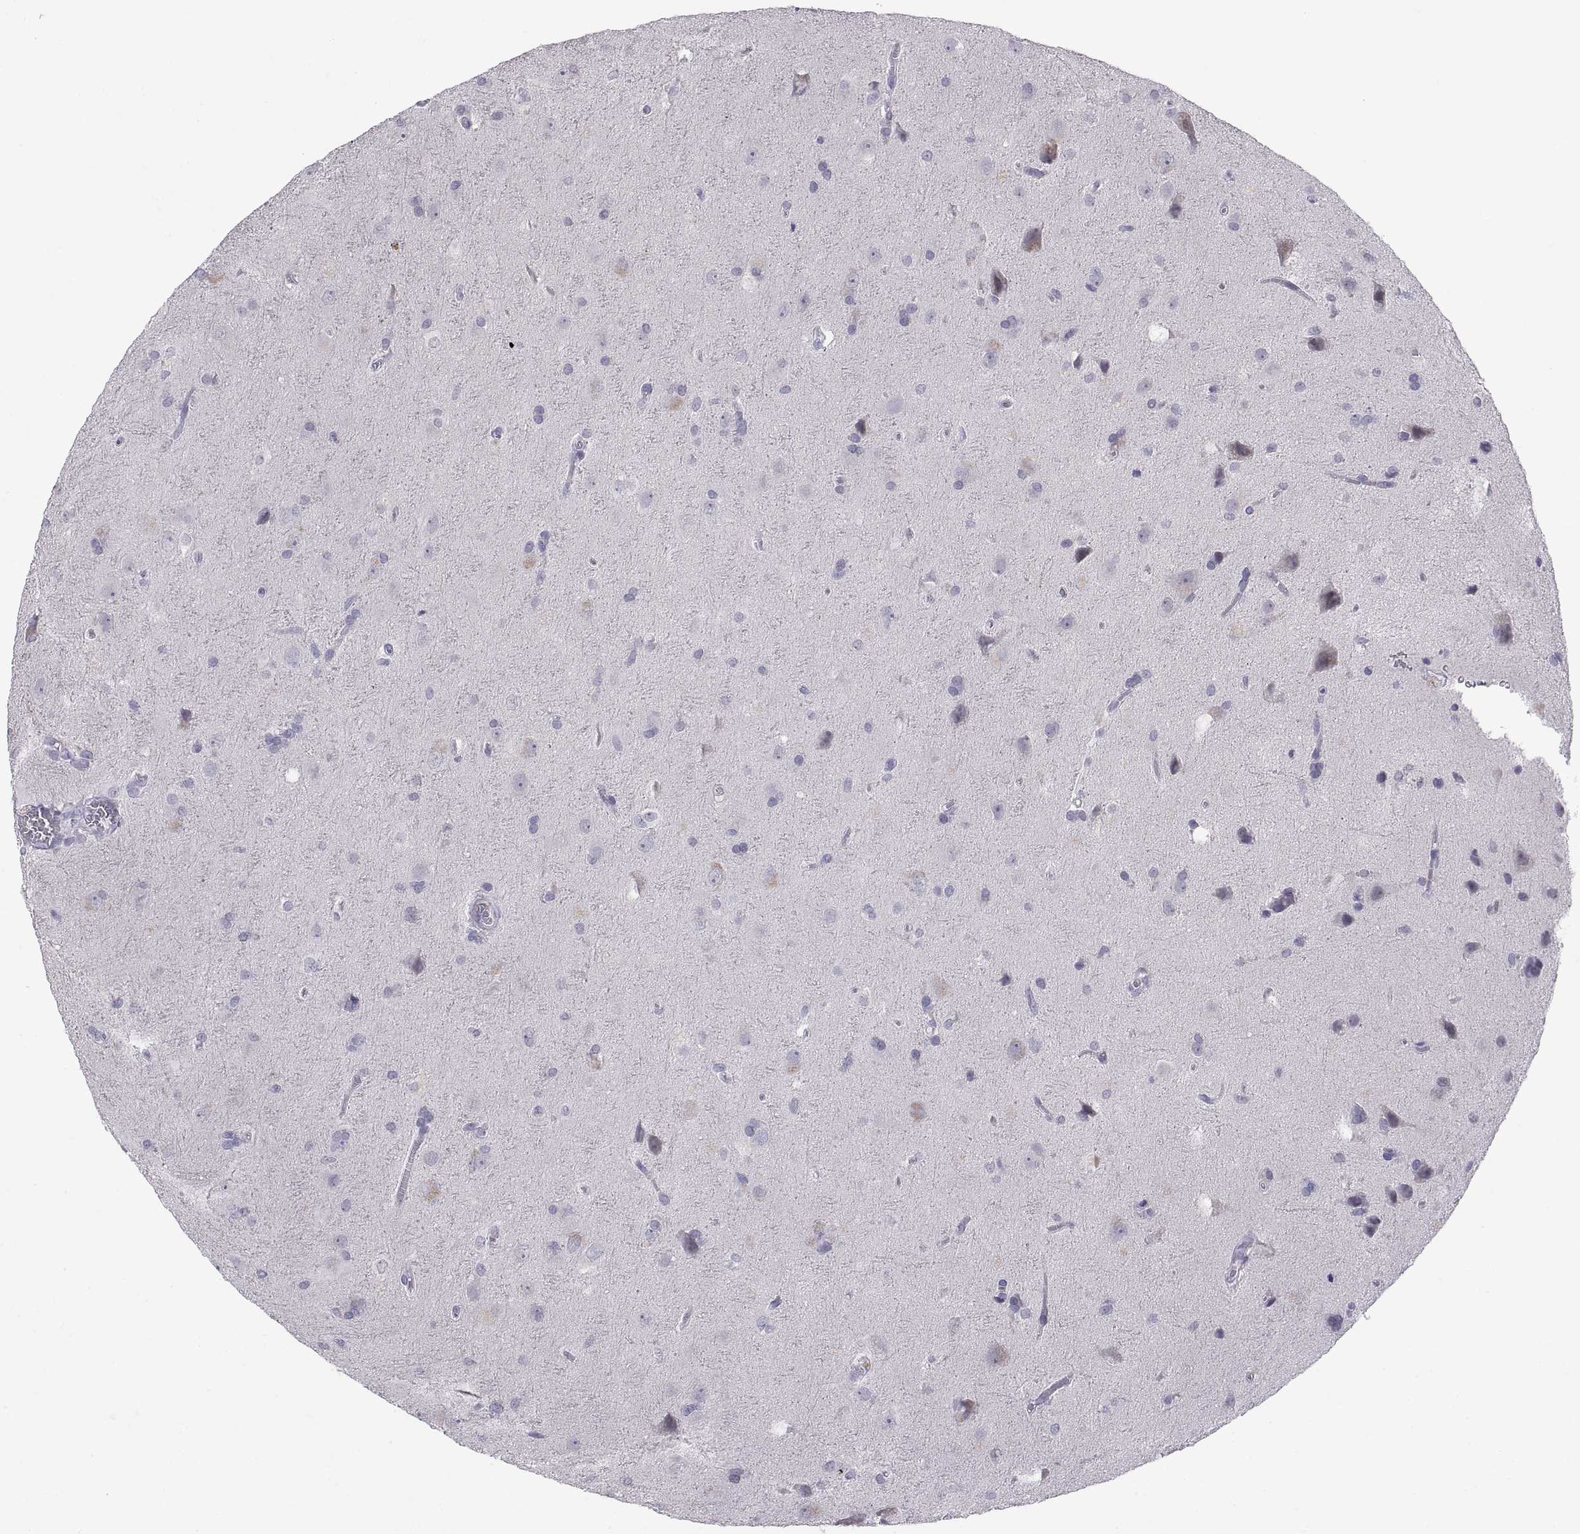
{"staining": {"intensity": "negative", "quantity": "none", "location": "none"}, "tissue": "glioma", "cell_type": "Tumor cells", "image_type": "cancer", "snomed": [{"axis": "morphology", "description": "Glioma, malignant, Low grade"}, {"axis": "topography", "description": "Brain"}], "caption": "Immunohistochemistry (IHC) image of human glioma stained for a protein (brown), which displays no expression in tumor cells.", "gene": "TEX13A", "patient": {"sex": "male", "age": 58}}